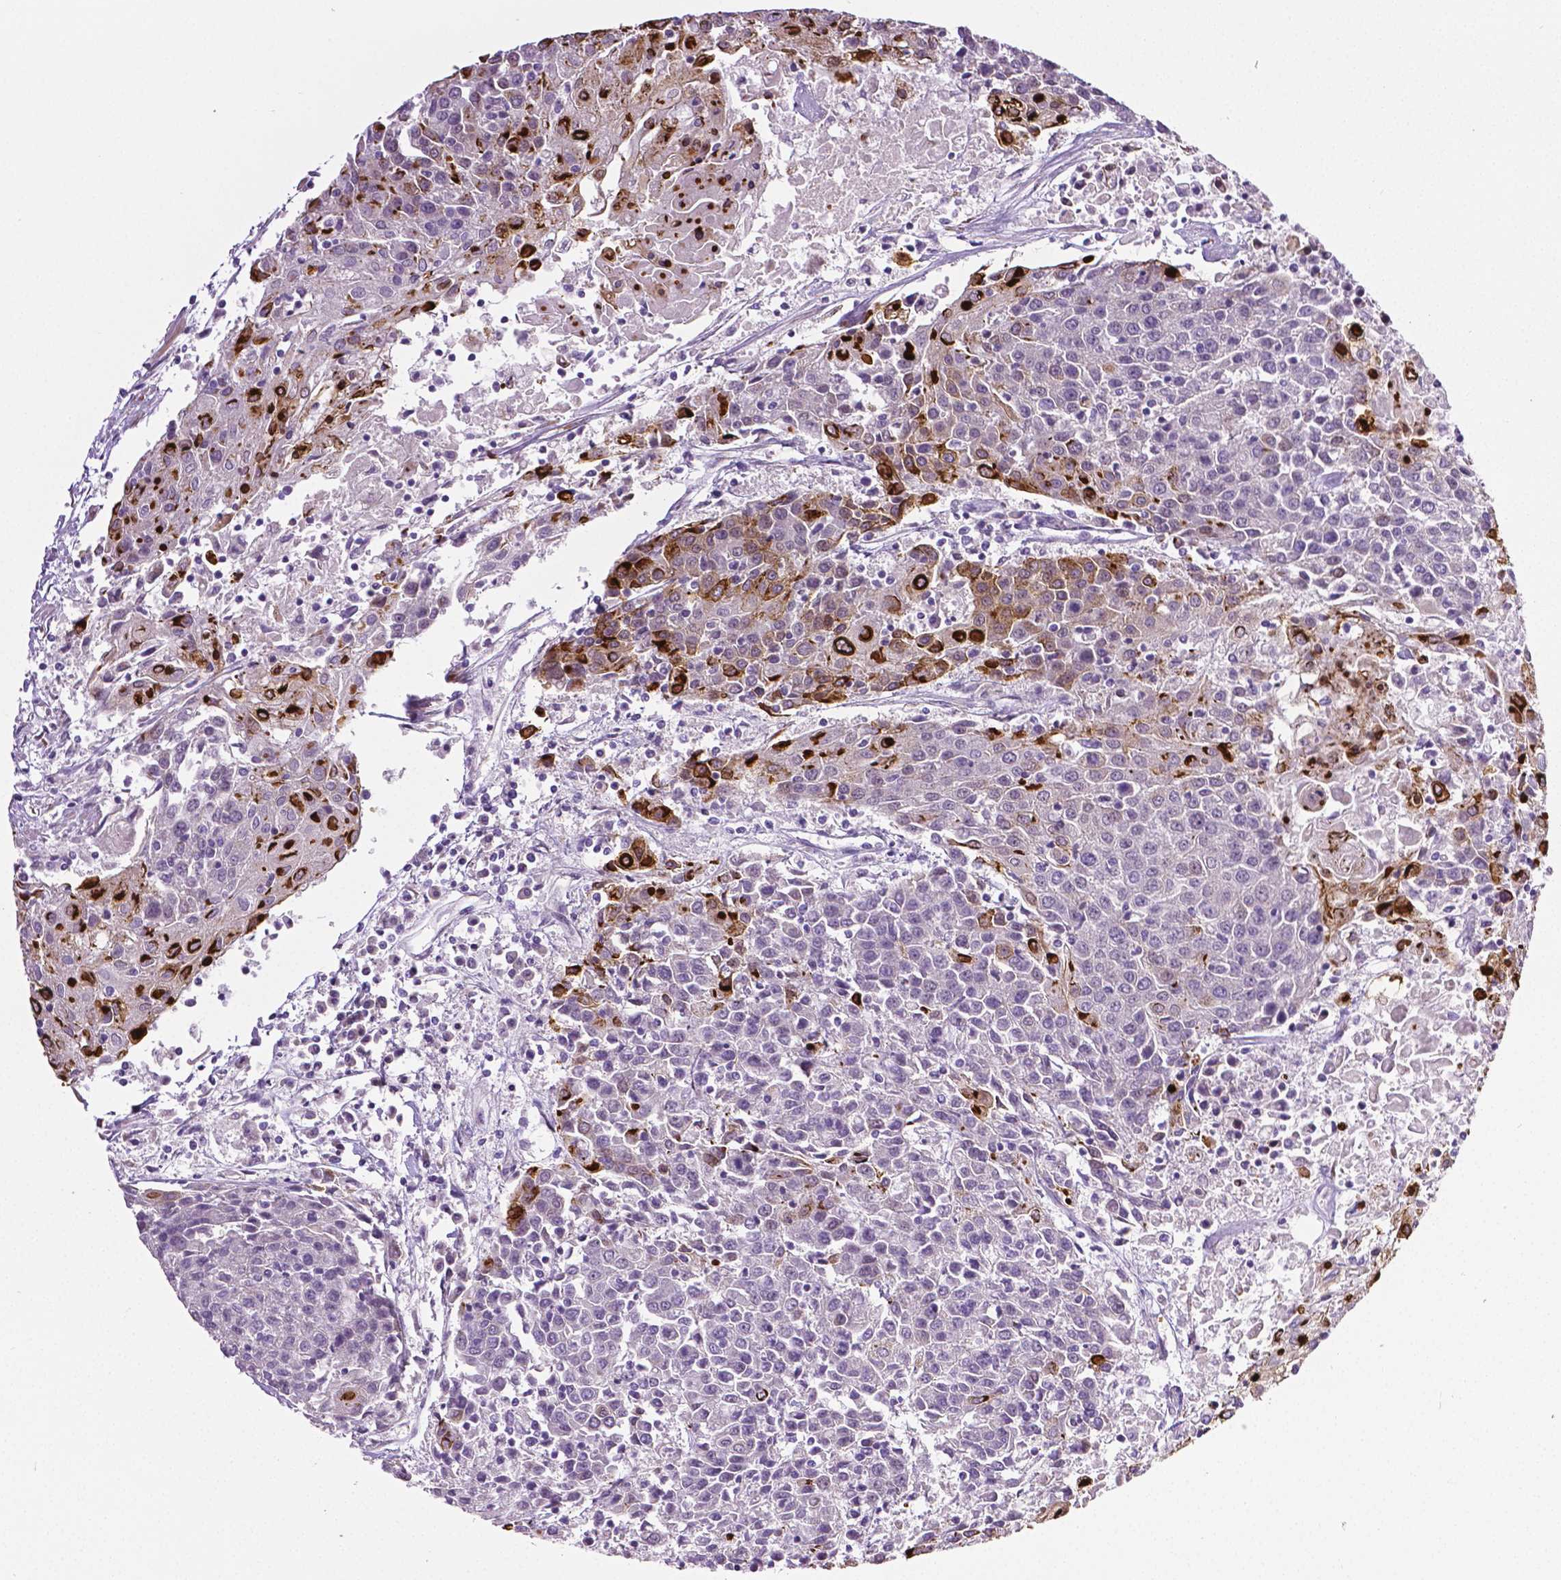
{"staining": {"intensity": "strong", "quantity": "<25%", "location": "cytoplasmic/membranous"}, "tissue": "urothelial cancer", "cell_type": "Tumor cells", "image_type": "cancer", "snomed": [{"axis": "morphology", "description": "Urothelial carcinoma, High grade"}, {"axis": "topography", "description": "Urinary bladder"}], "caption": "Human high-grade urothelial carcinoma stained with a brown dye displays strong cytoplasmic/membranous positive positivity in about <25% of tumor cells.", "gene": "PTGER3", "patient": {"sex": "female", "age": 85}}